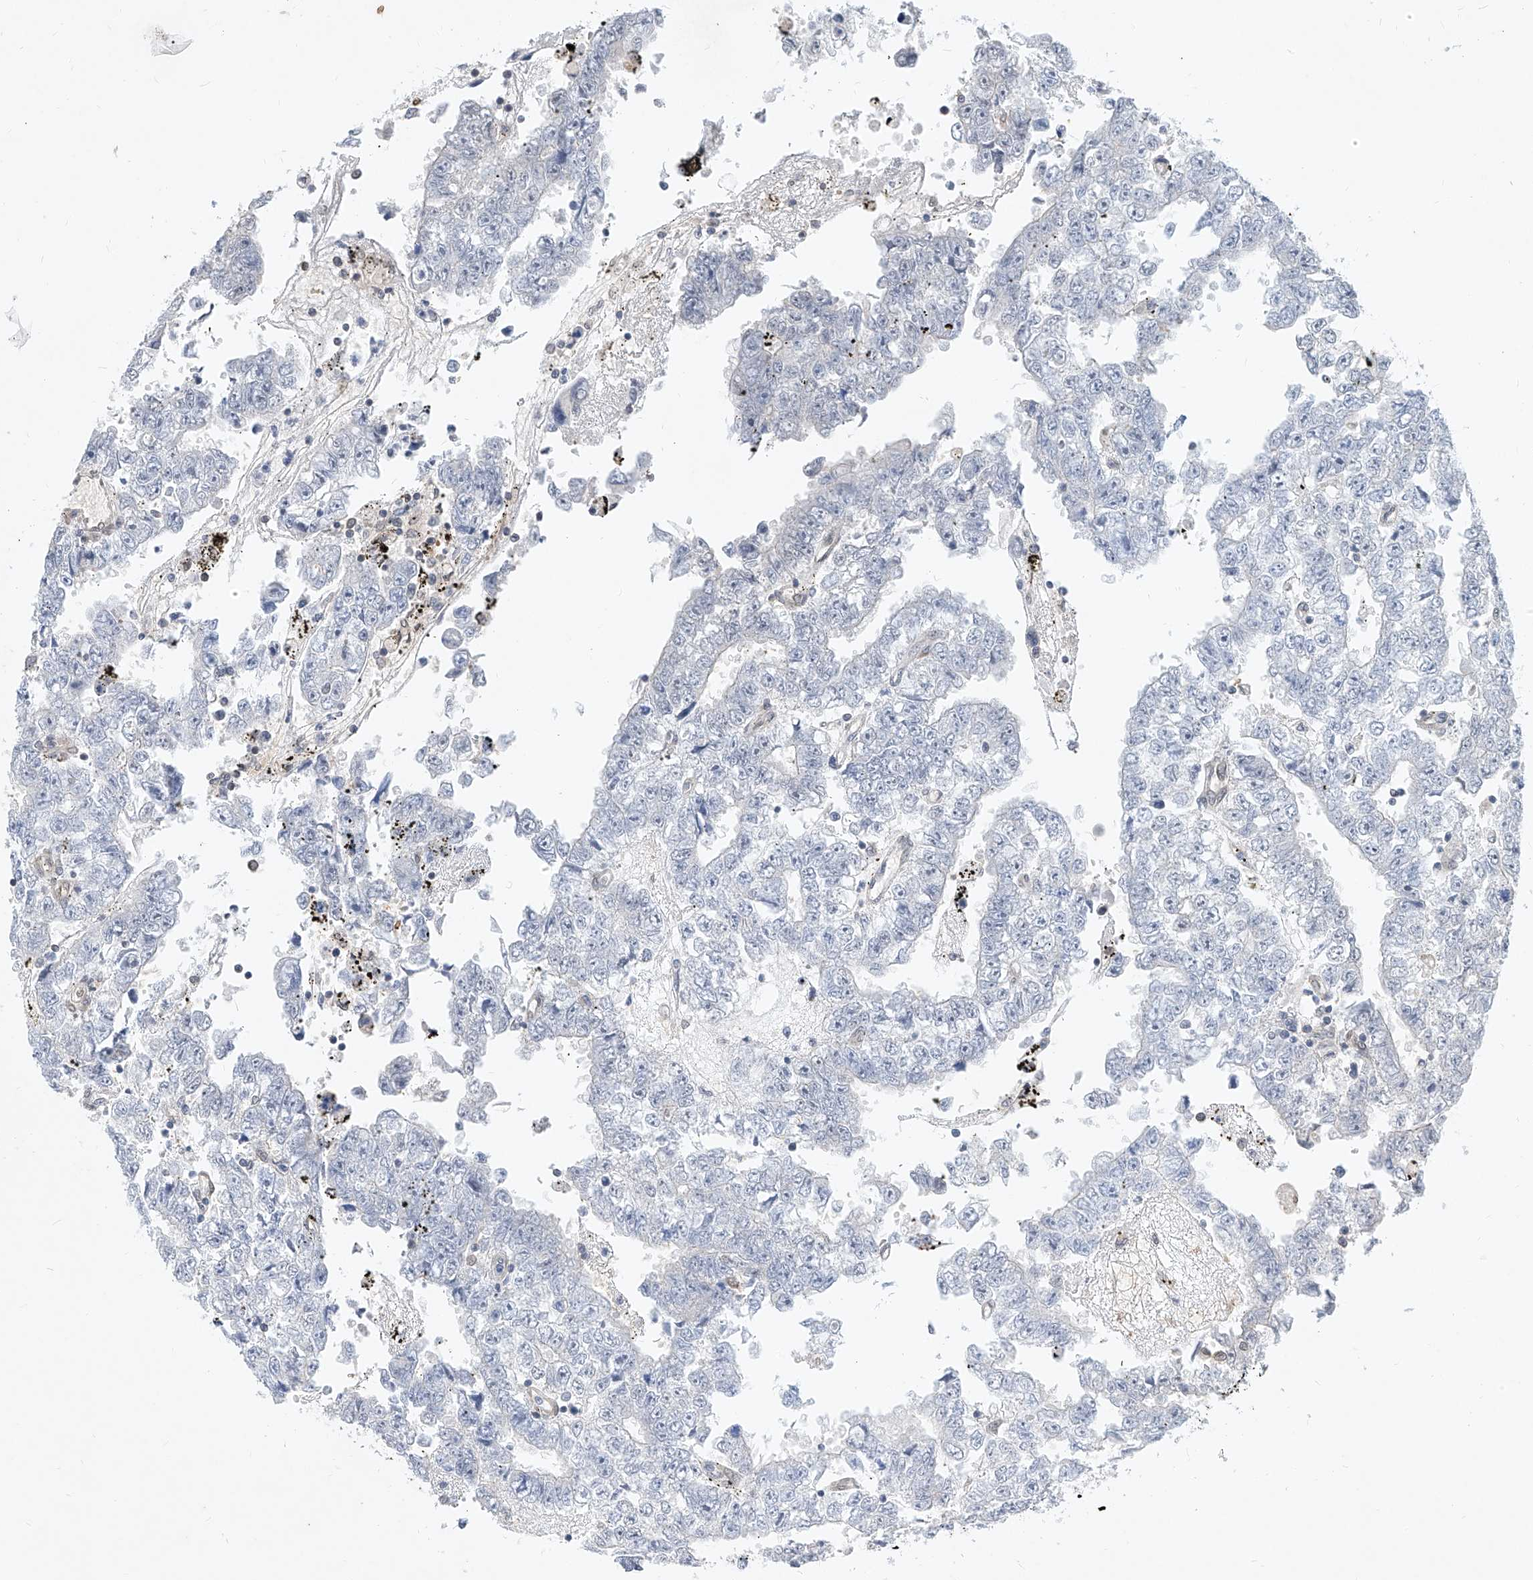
{"staining": {"intensity": "negative", "quantity": "none", "location": "none"}, "tissue": "testis cancer", "cell_type": "Tumor cells", "image_type": "cancer", "snomed": [{"axis": "morphology", "description": "Carcinoma, Embryonal, NOS"}, {"axis": "topography", "description": "Testis"}], "caption": "High magnification brightfield microscopy of testis embryonal carcinoma stained with DAB (3,3'-diaminobenzidine) (brown) and counterstained with hematoxylin (blue): tumor cells show no significant expression.", "gene": "MX2", "patient": {"sex": "male", "age": 25}}